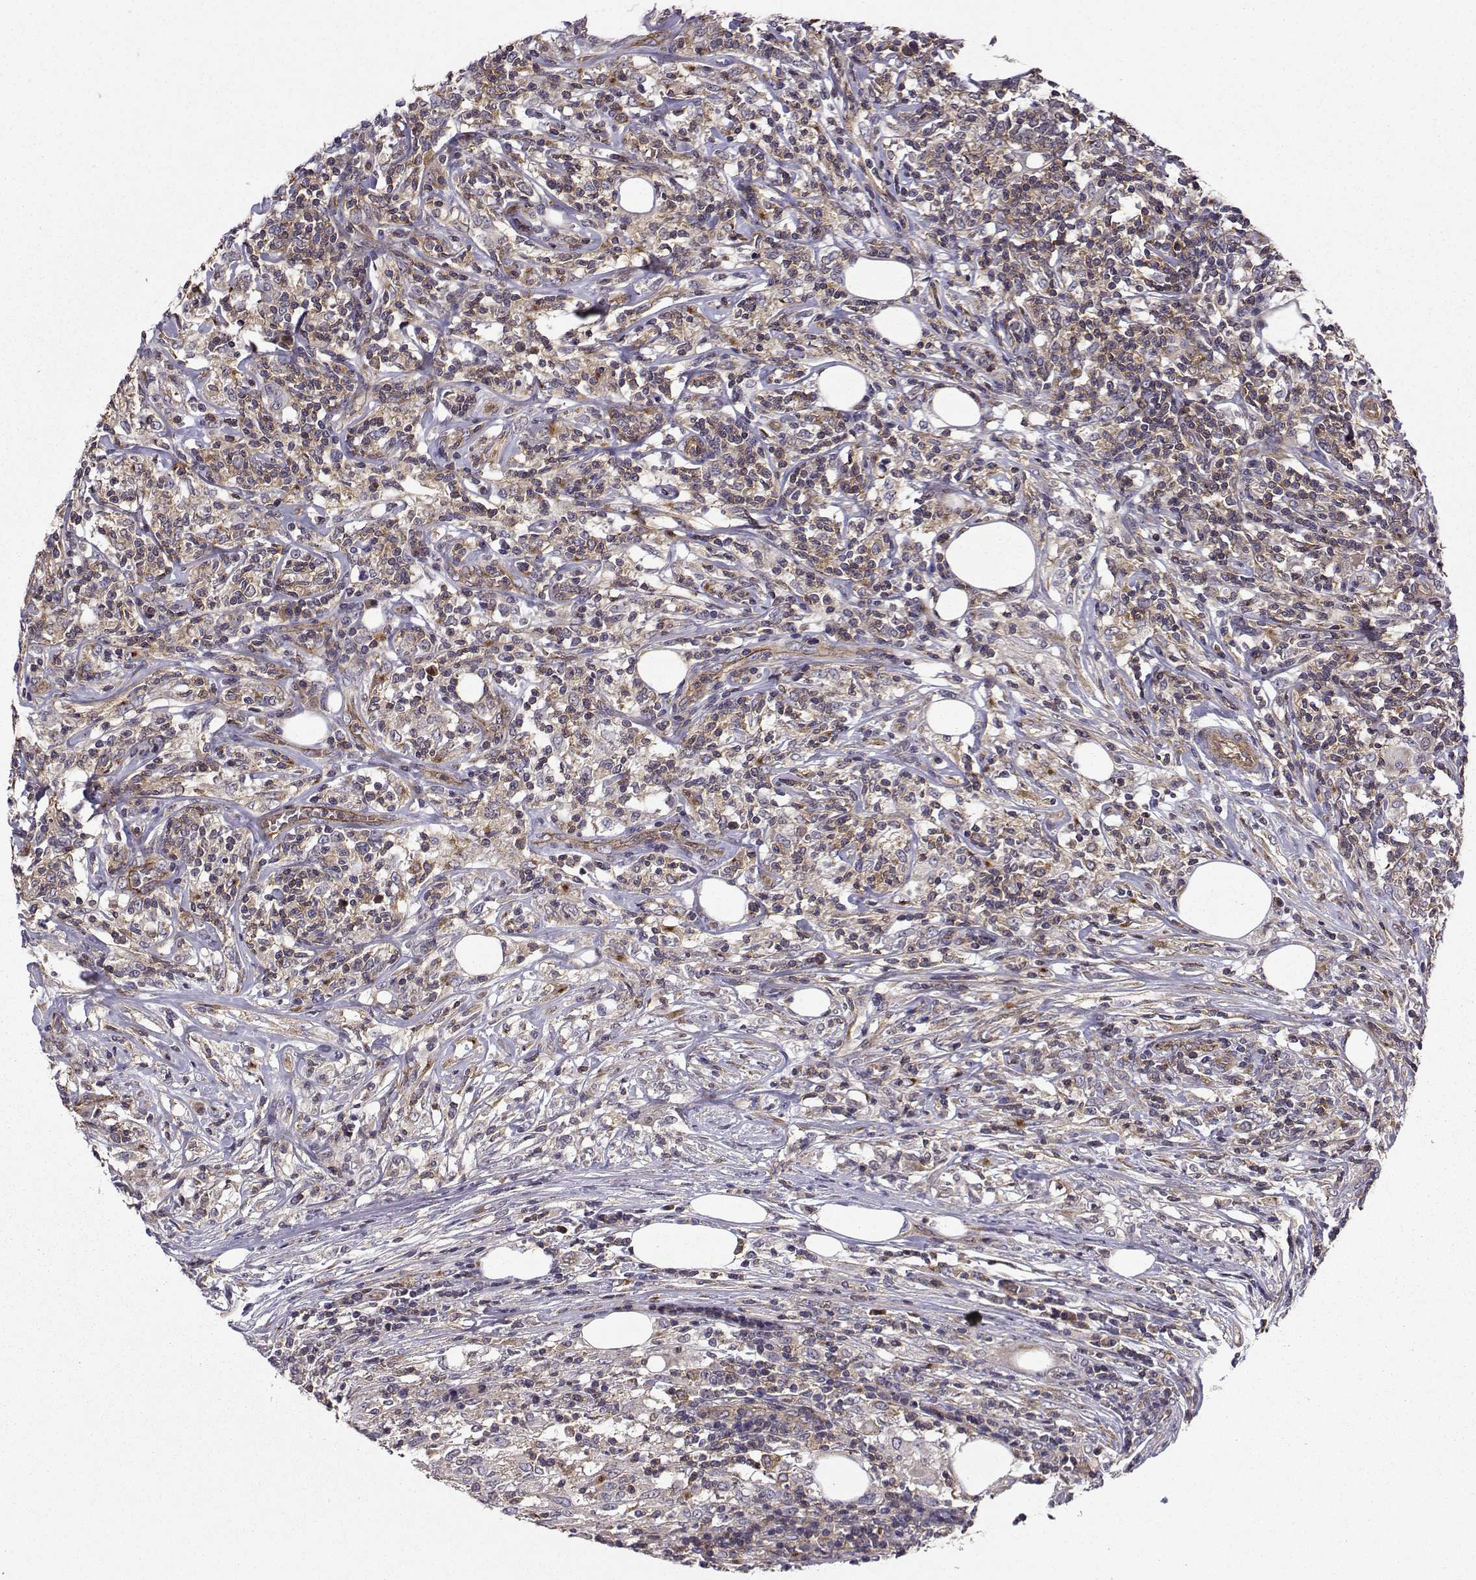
{"staining": {"intensity": "weak", "quantity": ">75%", "location": "cytoplasmic/membranous"}, "tissue": "lymphoma", "cell_type": "Tumor cells", "image_type": "cancer", "snomed": [{"axis": "morphology", "description": "Malignant lymphoma, non-Hodgkin's type, High grade"}, {"axis": "topography", "description": "Lymph node"}], "caption": "Brown immunohistochemical staining in high-grade malignant lymphoma, non-Hodgkin's type reveals weak cytoplasmic/membranous expression in approximately >75% of tumor cells. (Stains: DAB (3,3'-diaminobenzidine) in brown, nuclei in blue, Microscopy: brightfield microscopy at high magnification).", "gene": "ITGB8", "patient": {"sex": "female", "age": 84}}